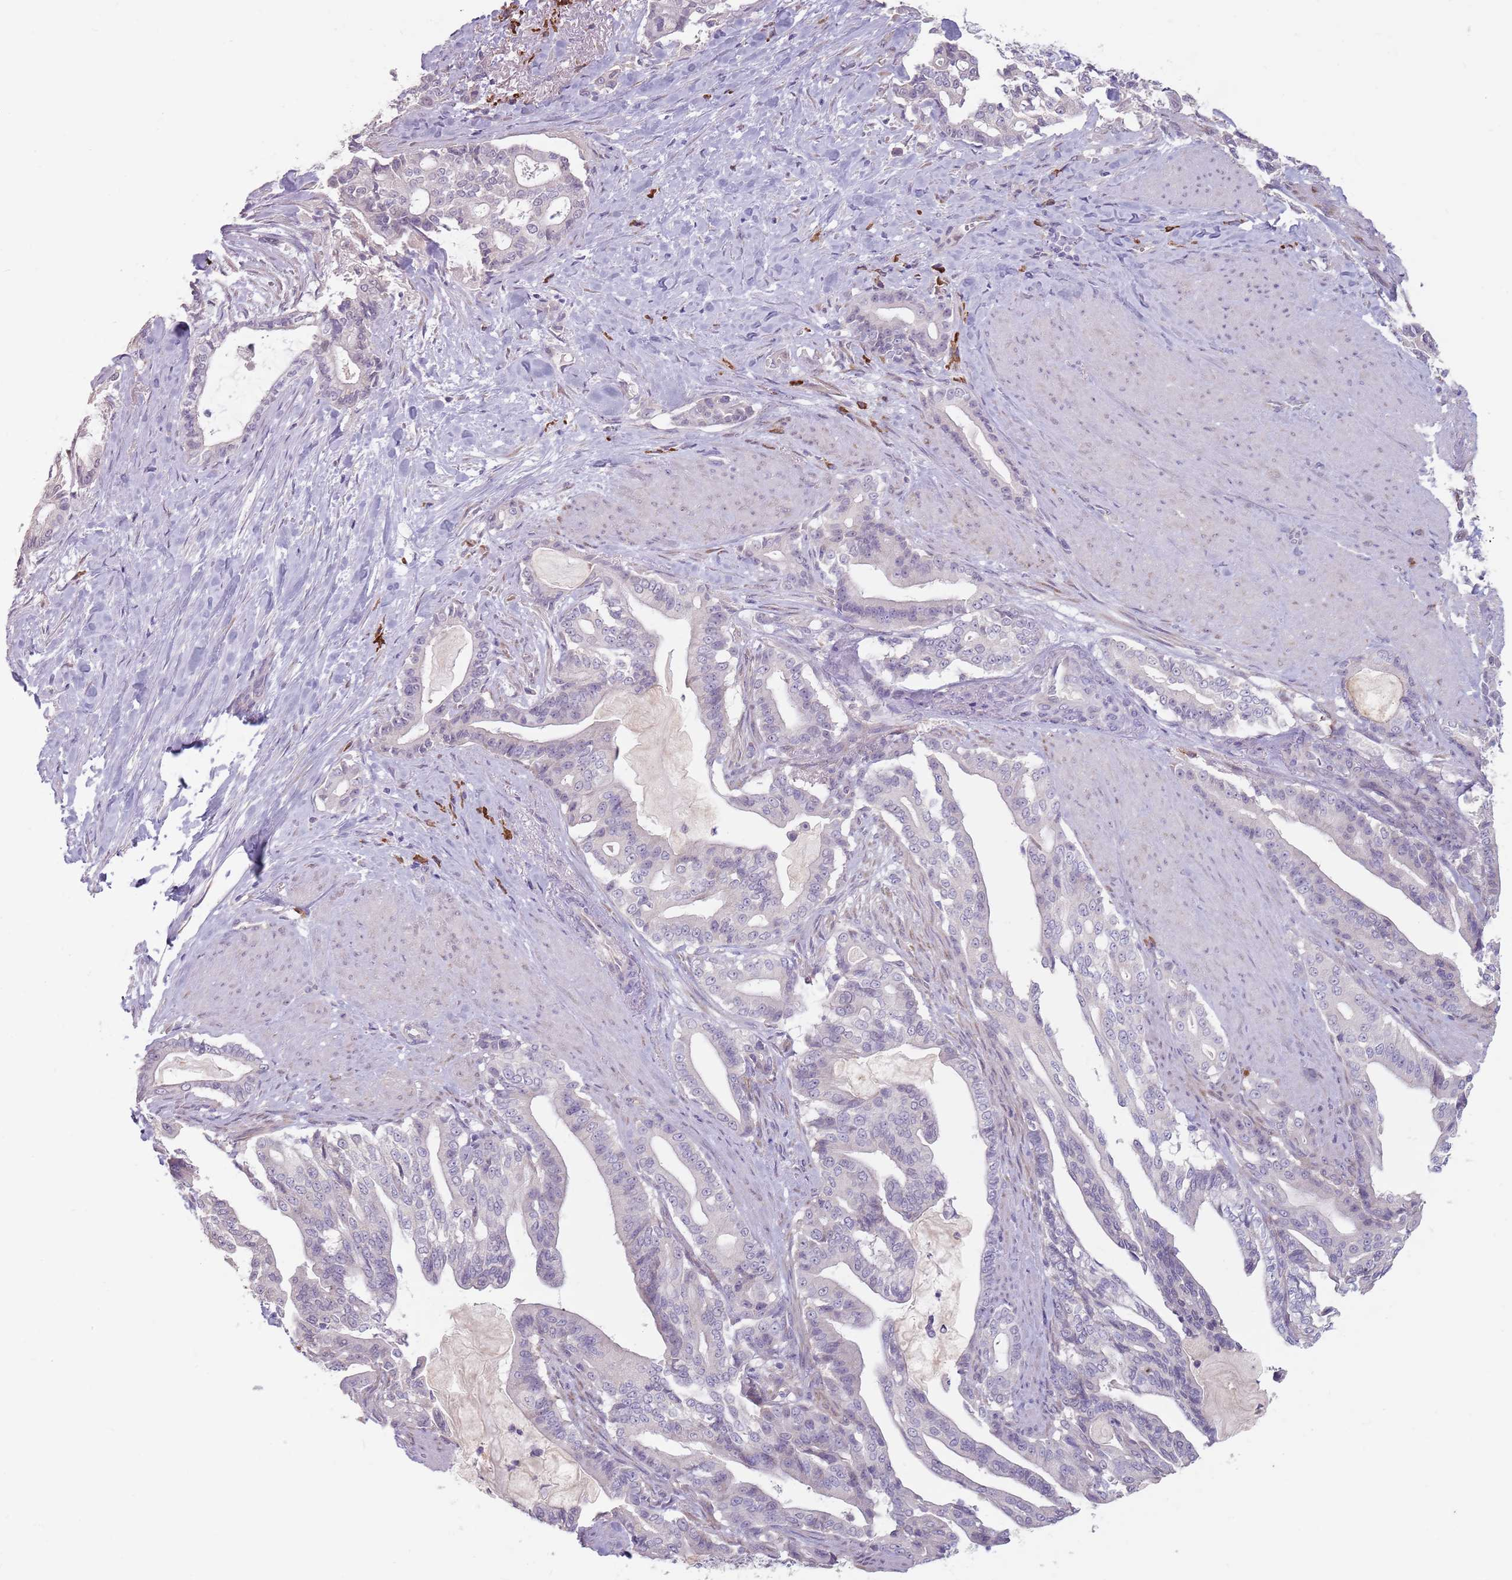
{"staining": {"intensity": "negative", "quantity": "none", "location": "none"}, "tissue": "pancreatic cancer", "cell_type": "Tumor cells", "image_type": "cancer", "snomed": [{"axis": "morphology", "description": "Adenocarcinoma, NOS"}, {"axis": "topography", "description": "Pancreas"}], "caption": "This is an IHC micrograph of pancreatic adenocarcinoma. There is no staining in tumor cells.", "gene": "DXO", "patient": {"sex": "male", "age": 63}}